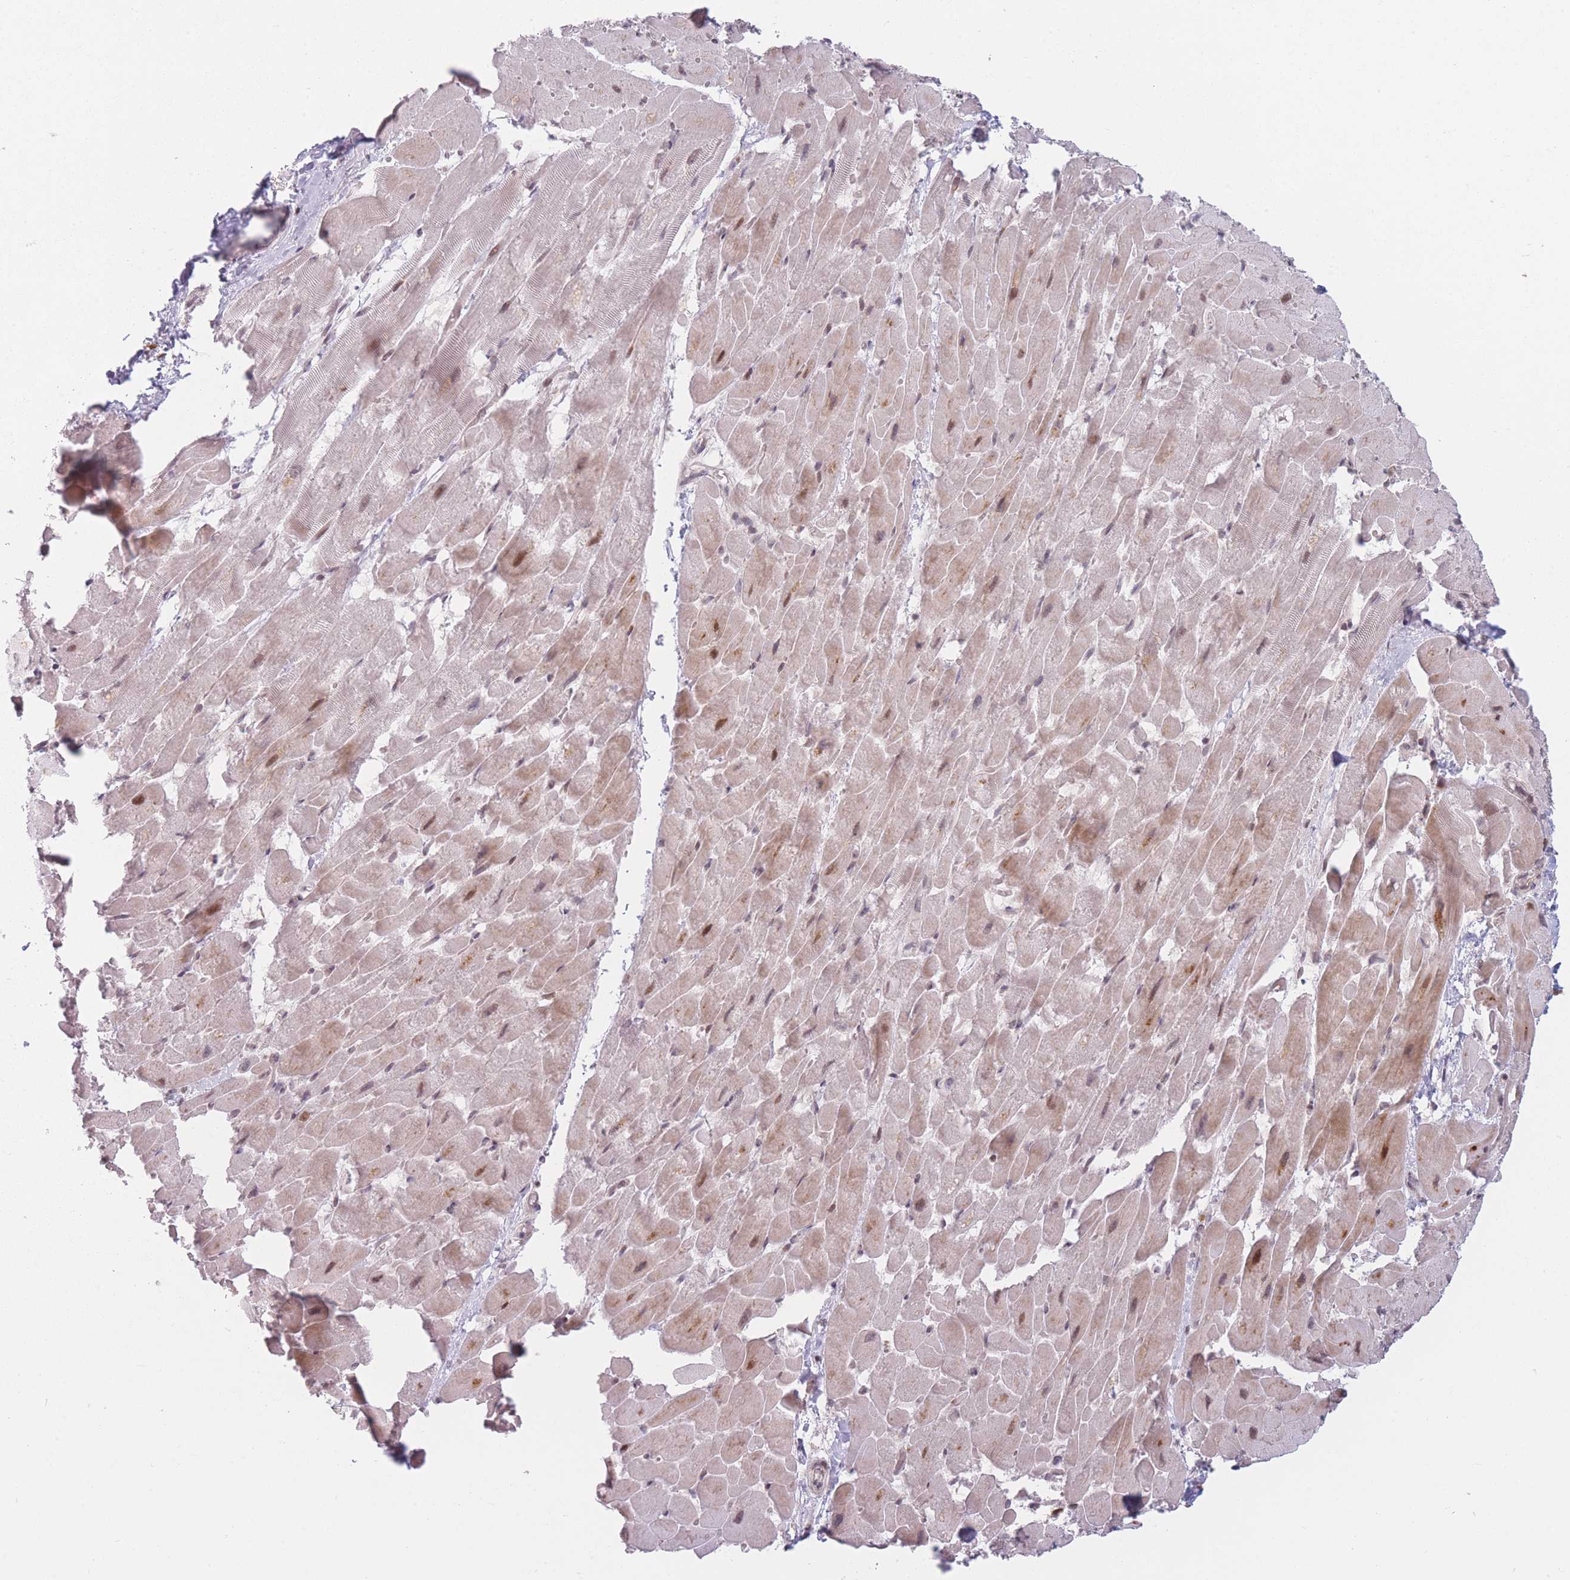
{"staining": {"intensity": "moderate", "quantity": "25%-75%", "location": "cytoplasmic/membranous,nuclear"}, "tissue": "heart muscle", "cell_type": "Cardiomyocytes", "image_type": "normal", "snomed": [{"axis": "morphology", "description": "Normal tissue, NOS"}, {"axis": "topography", "description": "Heart"}], "caption": "This is a micrograph of IHC staining of normal heart muscle, which shows moderate staining in the cytoplasmic/membranous,nuclear of cardiomyocytes.", "gene": "SUPT6H", "patient": {"sex": "male", "age": 37}}